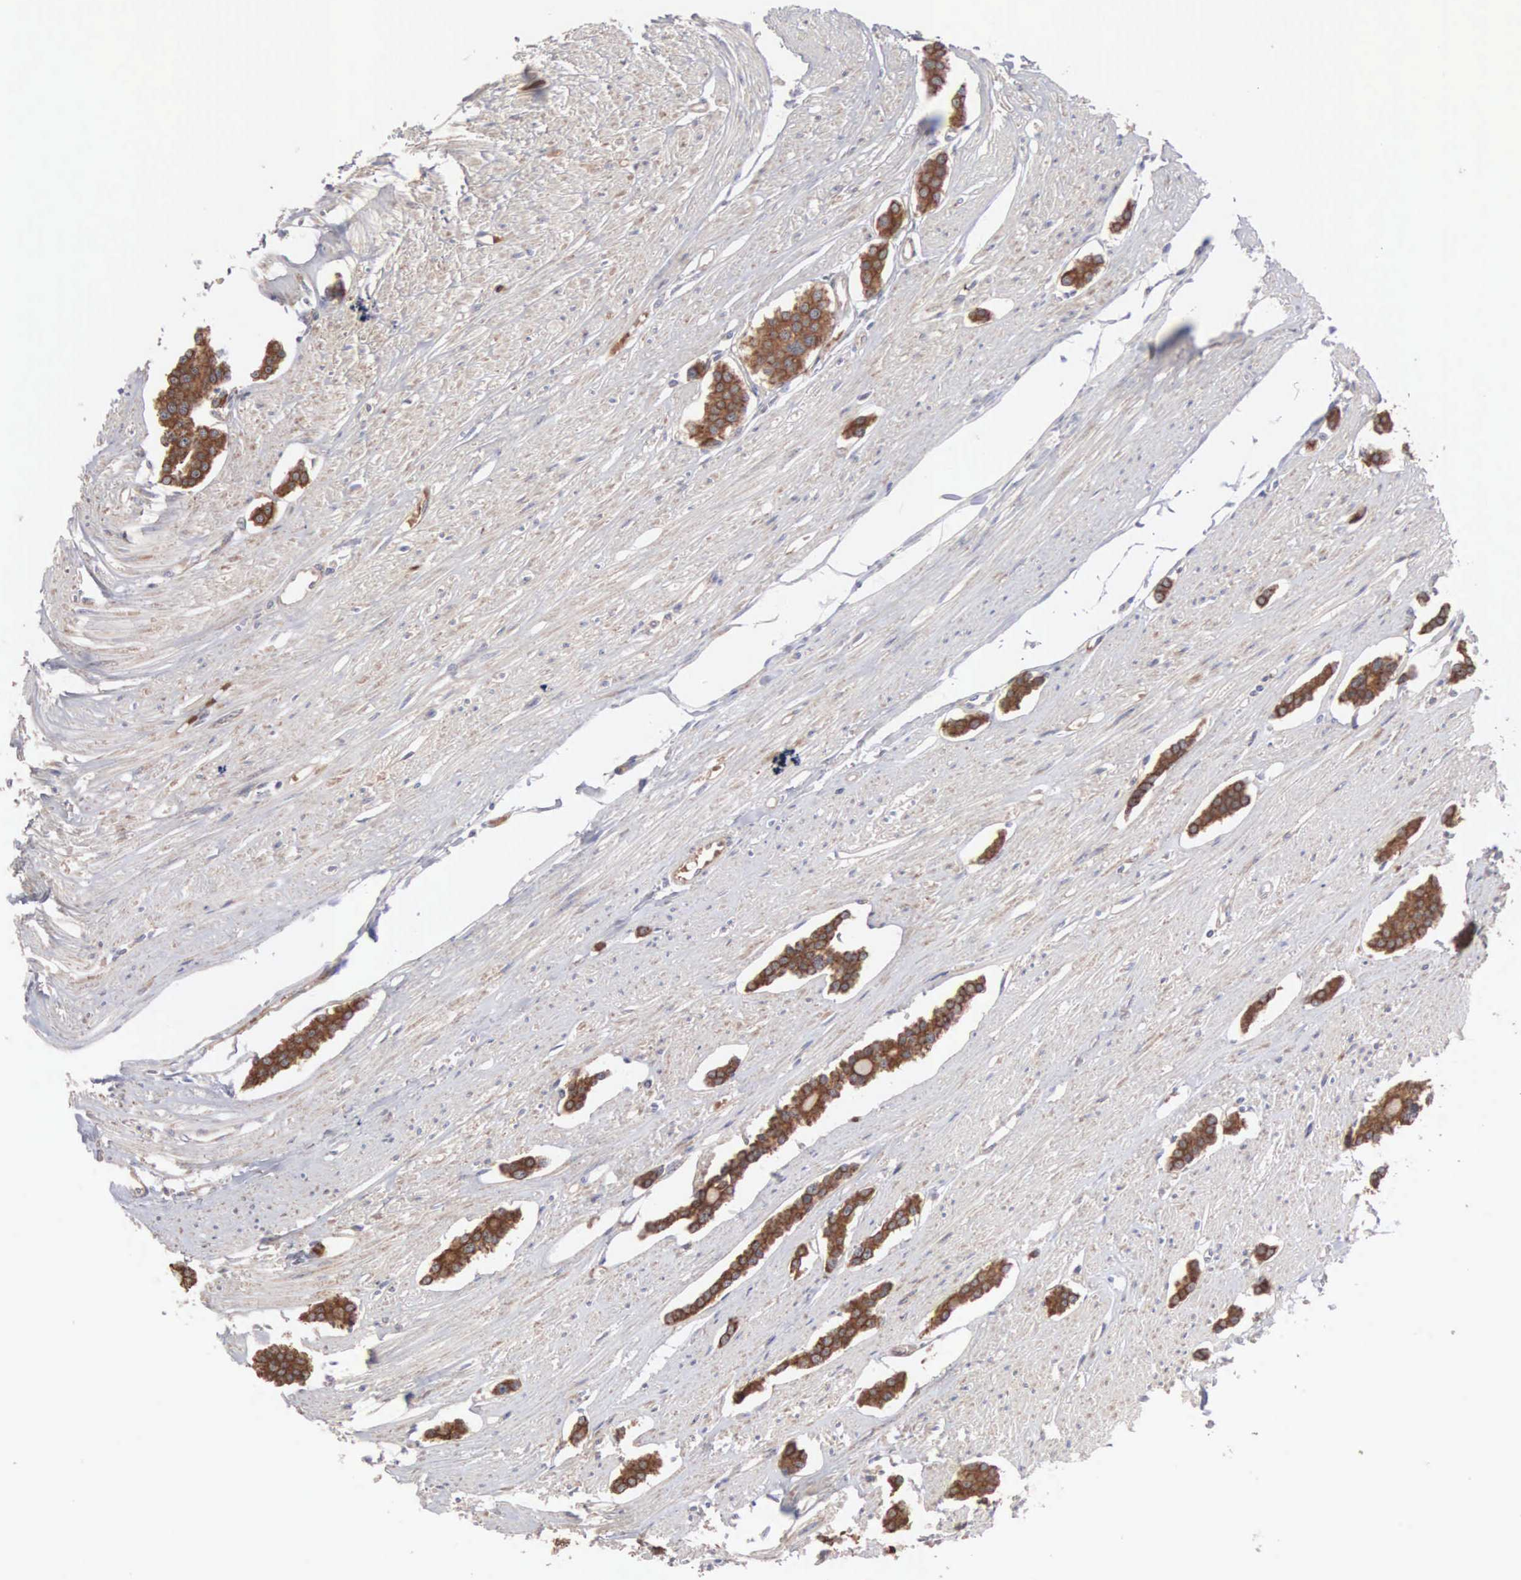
{"staining": {"intensity": "strong", "quantity": ">75%", "location": "cytoplasmic/membranous"}, "tissue": "carcinoid", "cell_type": "Tumor cells", "image_type": "cancer", "snomed": [{"axis": "morphology", "description": "Carcinoid, malignant, NOS"}, {"axis": "topography", "description": "Small intestine"}], "caption": "The immunohistochemical stain labels strong cytoplasmic/membranous staining in tumor cells of carcinoid tissue.", "gene": "INF2", "patient": {"sex": "male", "age": 60}}